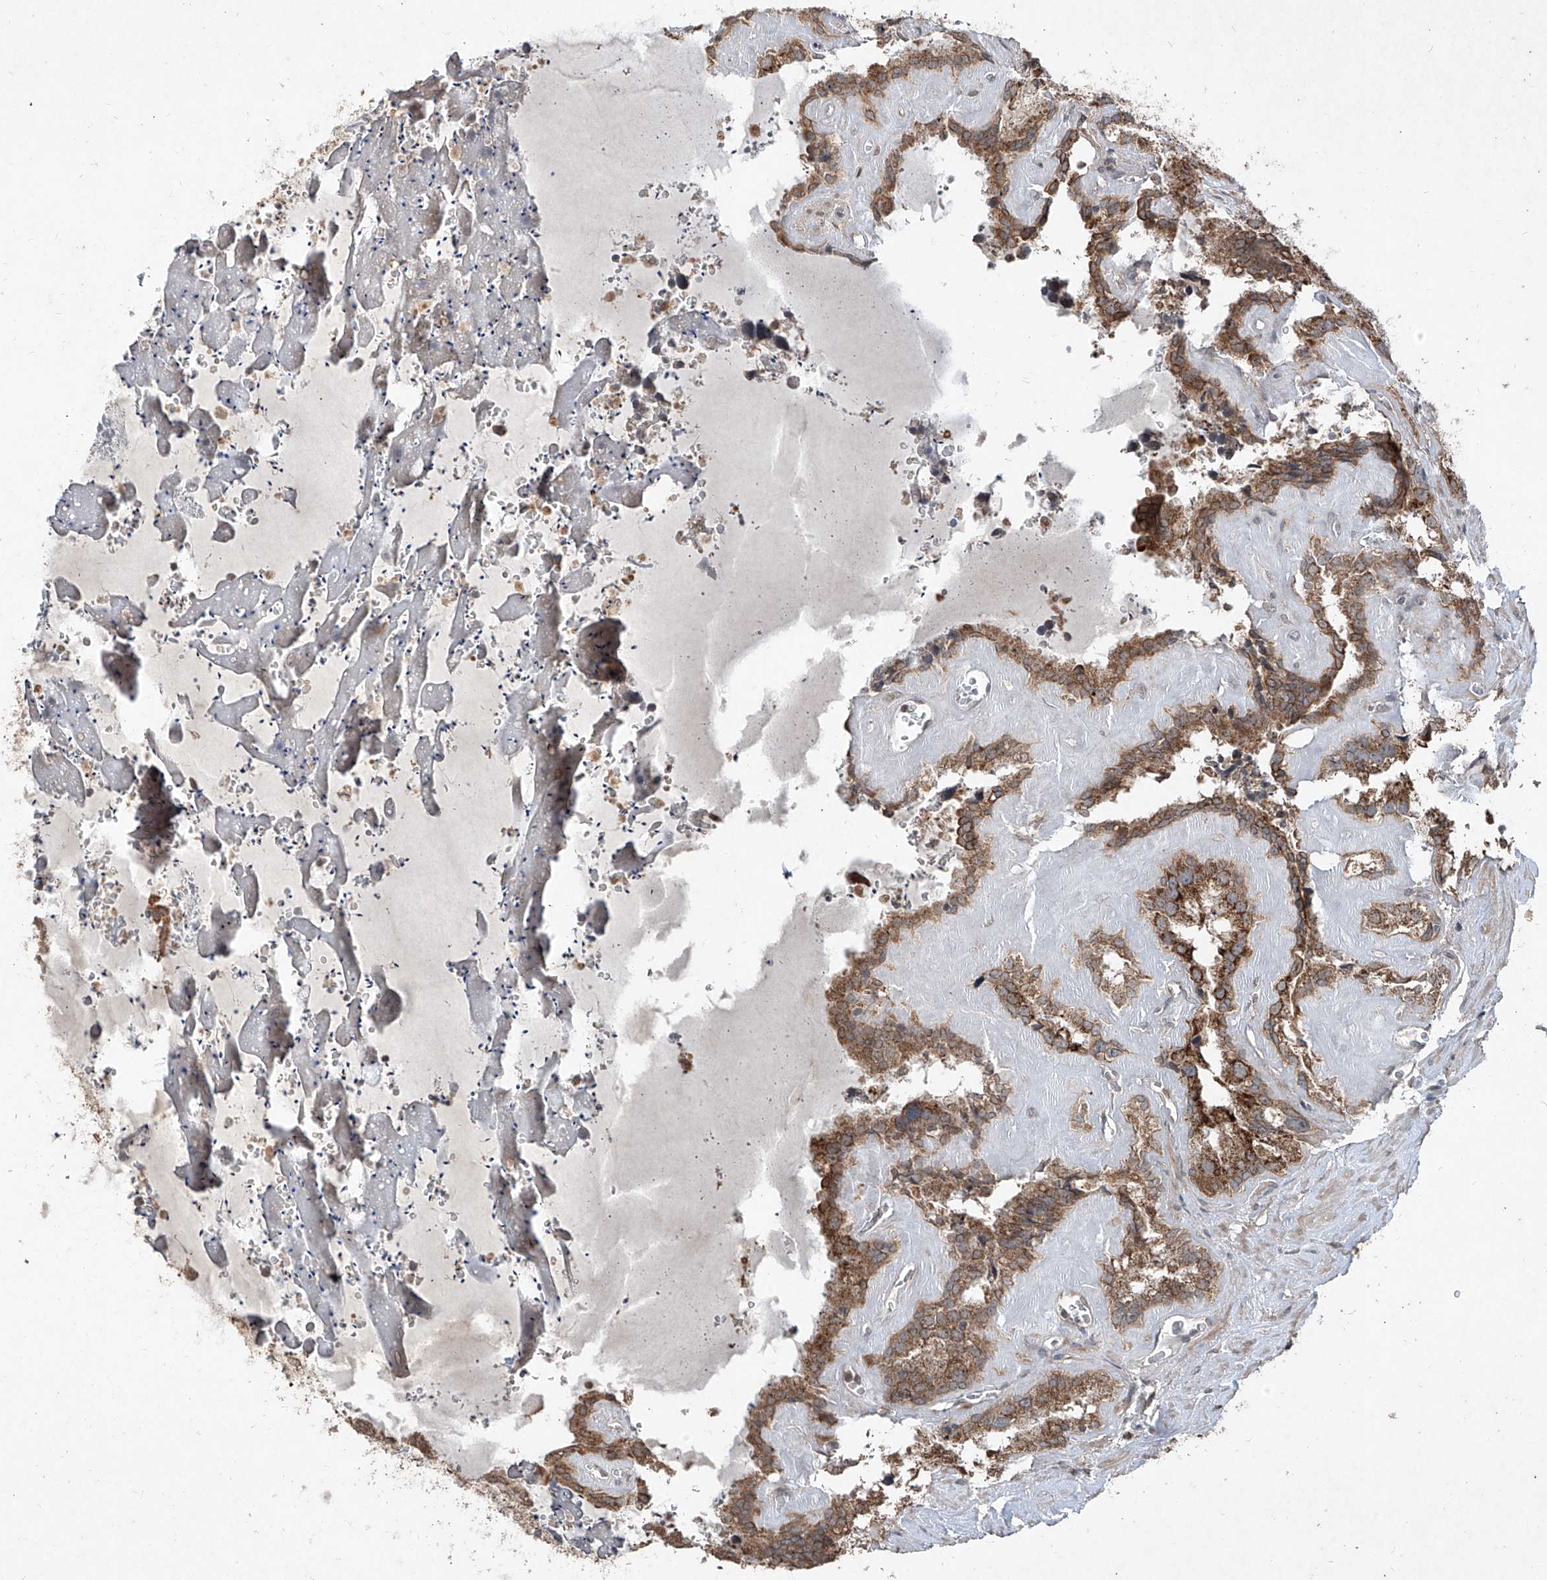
{"staining": {"intensity": "strong", "quantity": ">75%", "location": "cytoplasmic/membranous"}, "tissue": "seminal vesicle", "cell_type": "Glandular cells", "image_type": "normal", "snomed": [{"axis": "morphology", "description": "Normal tissue, NOS"}, {"axis": "topography", "description": "Prostate"}, {"axis": "topography", "description": "Seminal veicle"}], "caption": "This image displays IHC staining of normal seminal vesicle, with high strong cytoplasmic/membranous positivity in about >75% of glandular cells.", "gene": "ABCD3", "patient": {"sex": "male", "age": 59}}